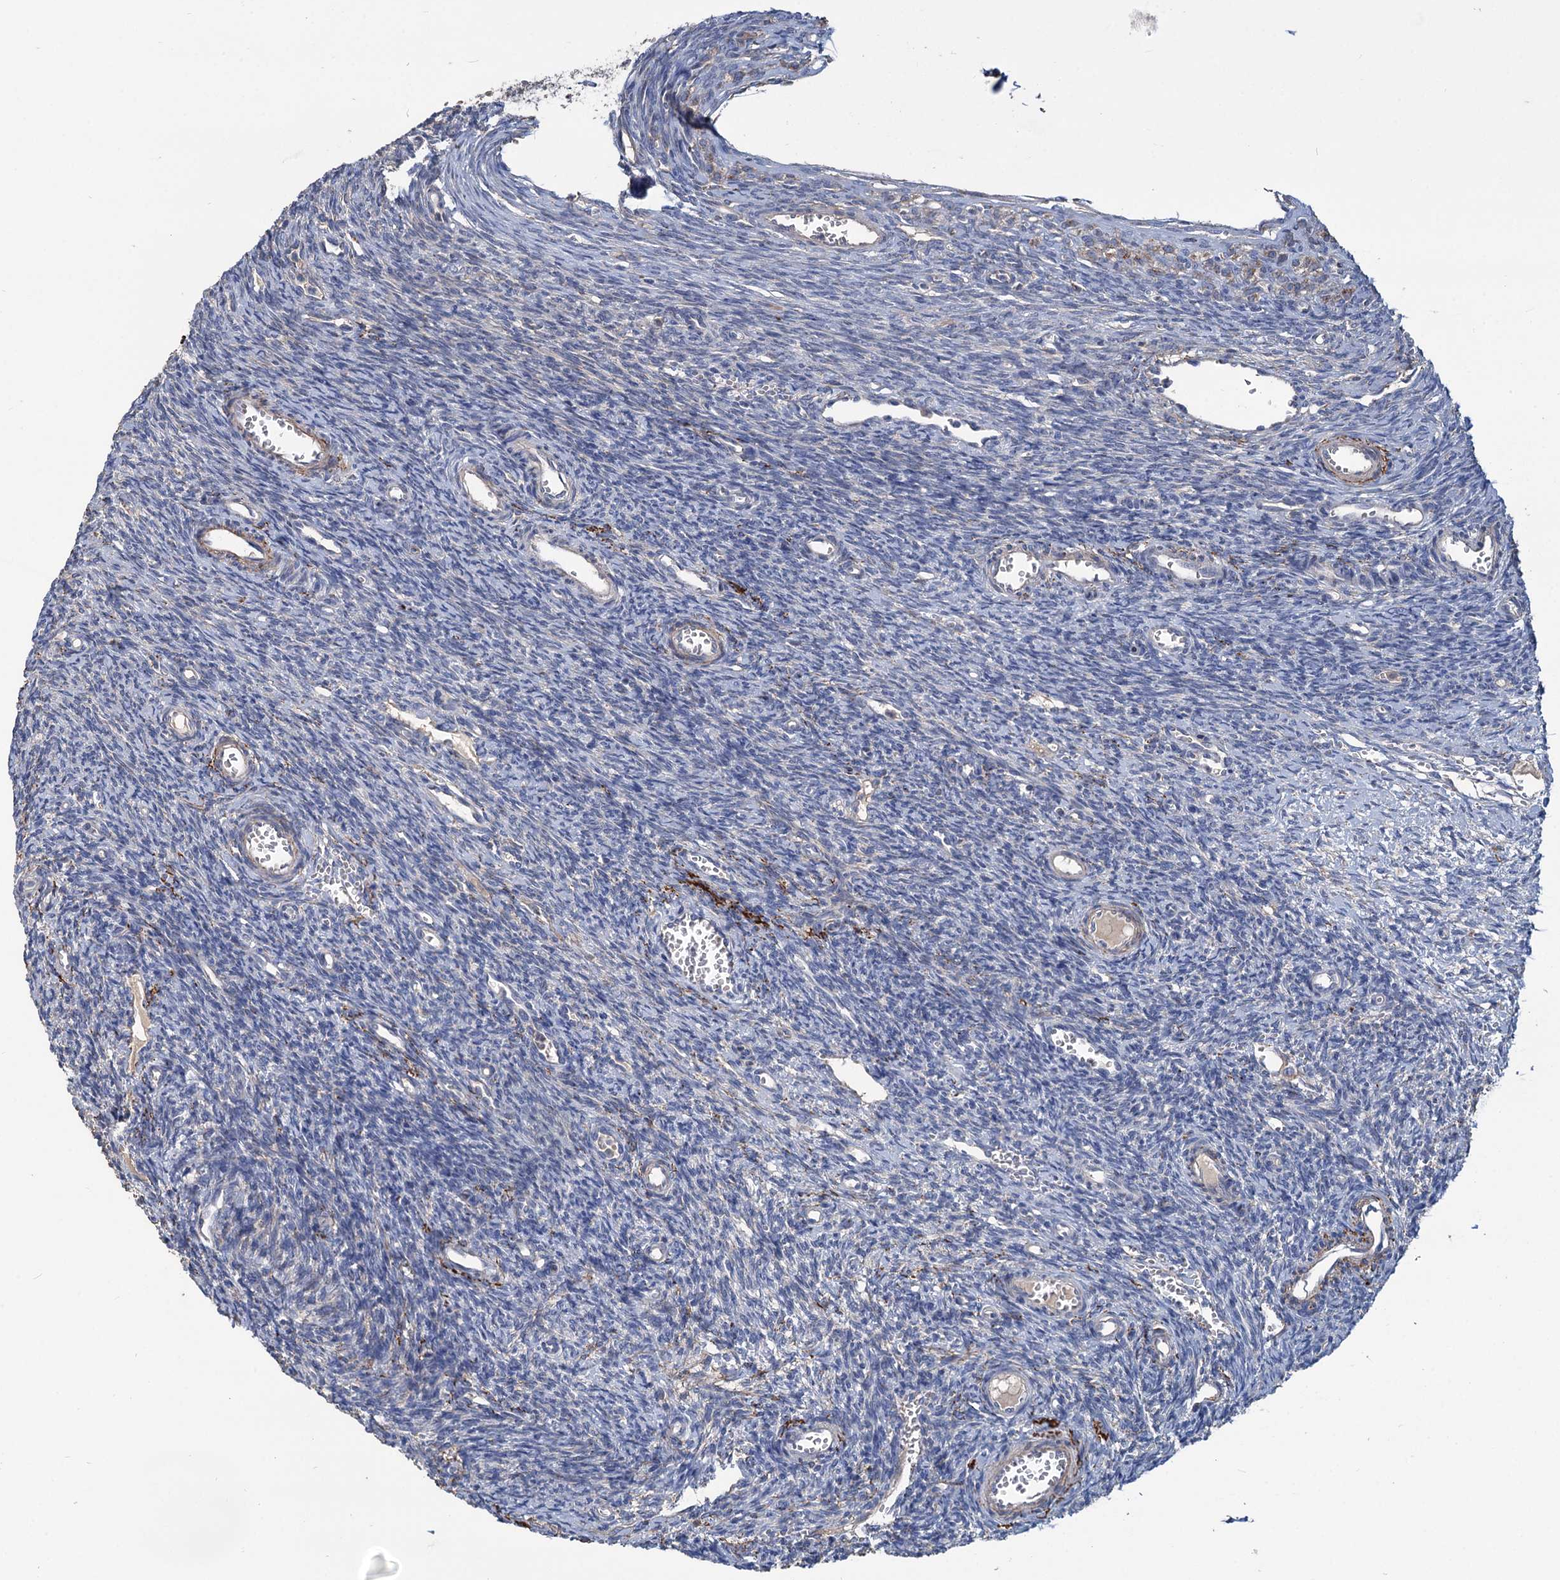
{"staining": {"intensity": "weak", "quantity": "25%-75%", "location": "cytoplasmic/membranous"}, "tissue": "ovary", "cell_type": "Ovarian stroma cells", "image_type": "normal", "snomed": [{"axis": "morphology", "description": "Normal tissue, NOS"}, {"axis": "topography", "description": "Ovary"}], "caption": "The histopathology image displays a brown stain indicating the presence of a protein in the cytoplasmic/membranous of ovarian stroma cells in ovary. (brown staining indicates protein expression, while blue staining denotes nuclei).", "gene": "URAD", "patient": {"sex": "female", "age": 39}}